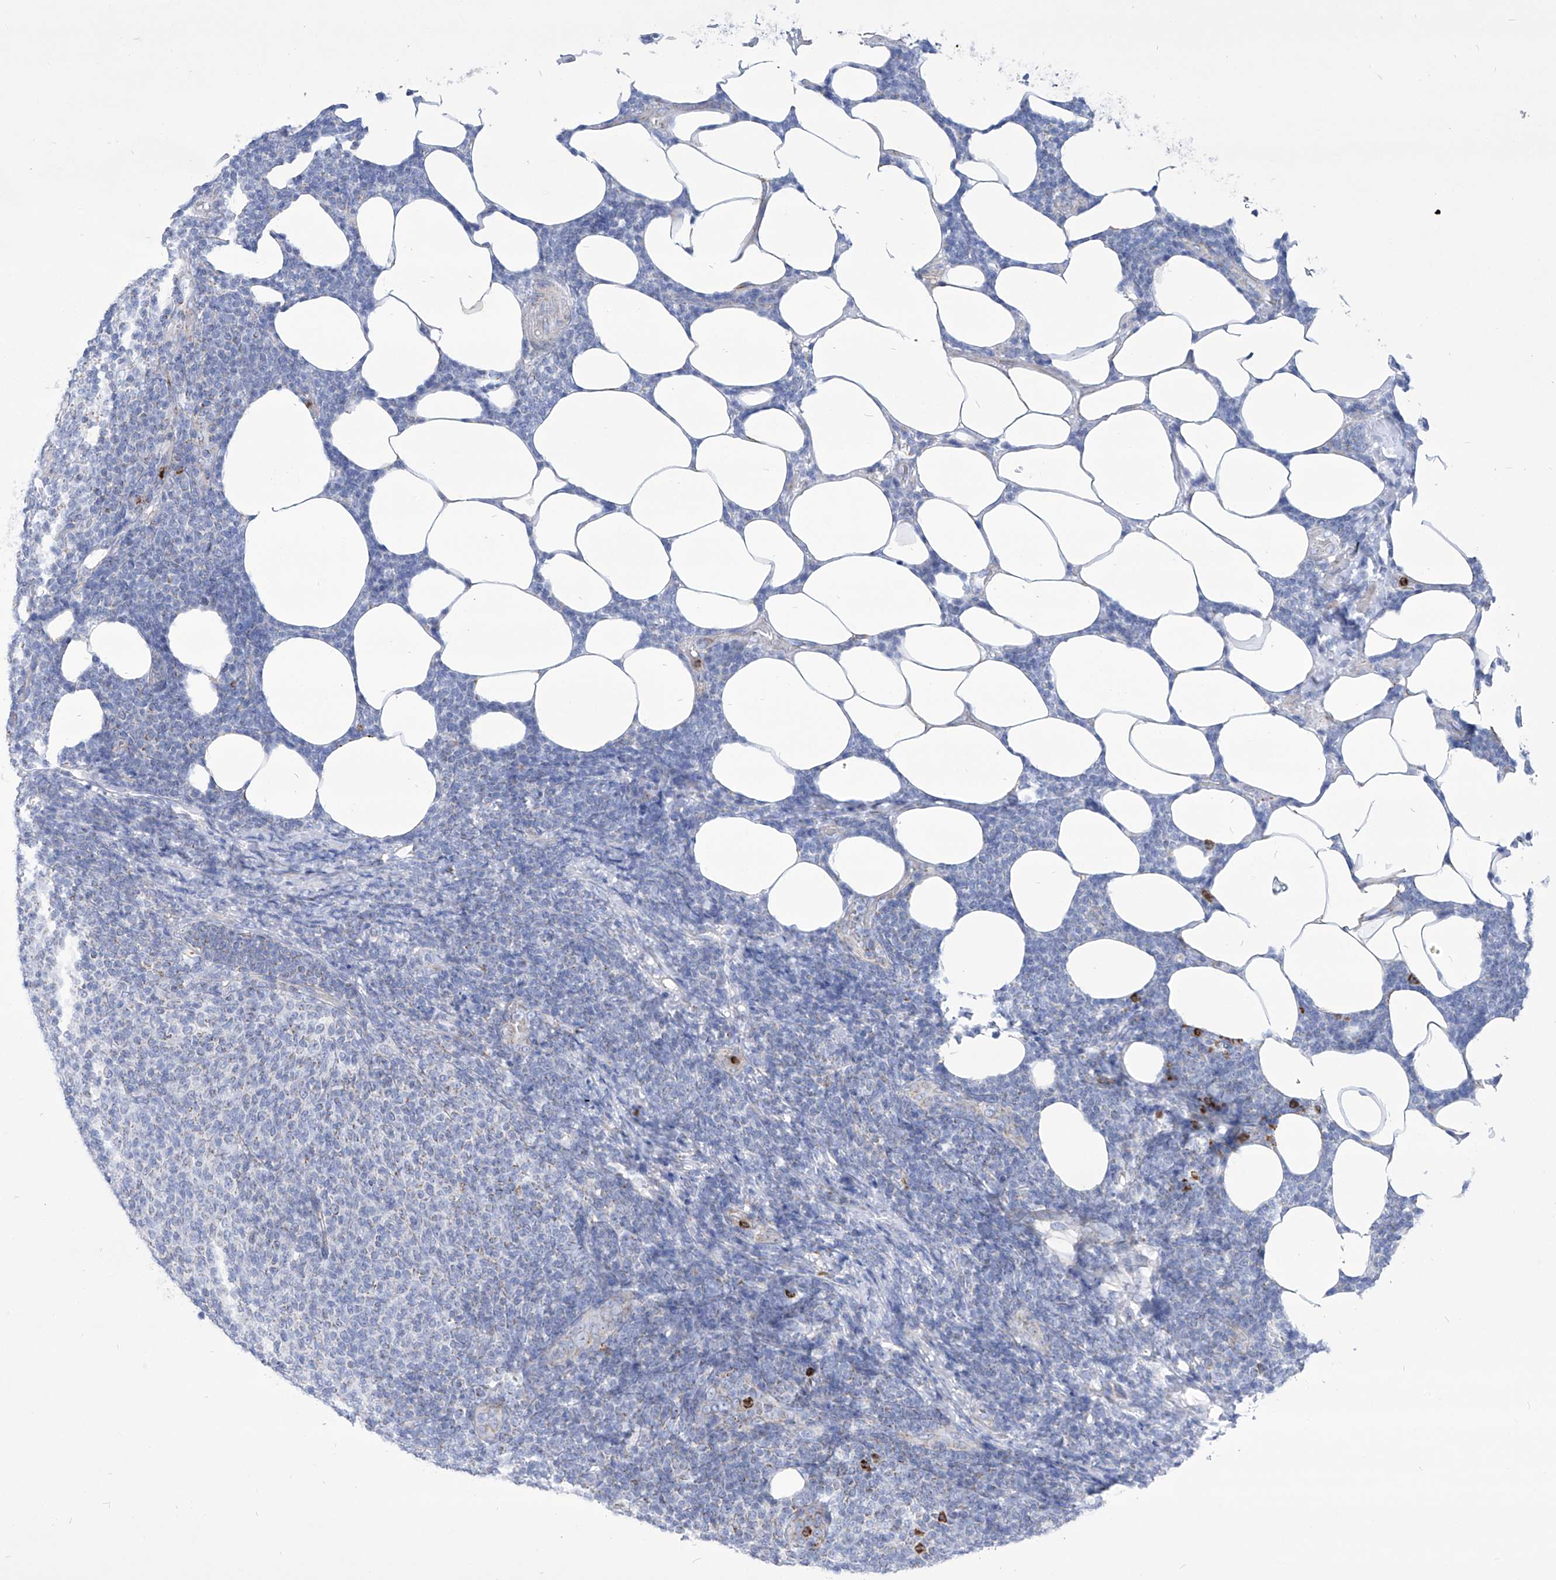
{"staining": {"intensity": "negative", "quantity": "none", "location": "none"}, "tissue": "lymphoma", "cell_type": "Tumor cells", "image_type": "cancer", "snomed": [{"axis": "morphology", "description": "Malignant lymphoma, non-Hodgkin's type, Low grade"}, {"axis": "topography", "description": "Lymph node"}], "caption": "There is no significant staining in tumor cells of low-grade malignant lymphoma, non-Hodgkin's type.", "gene": "COQ3", "patient": {"sex": "male", "age": 66}}